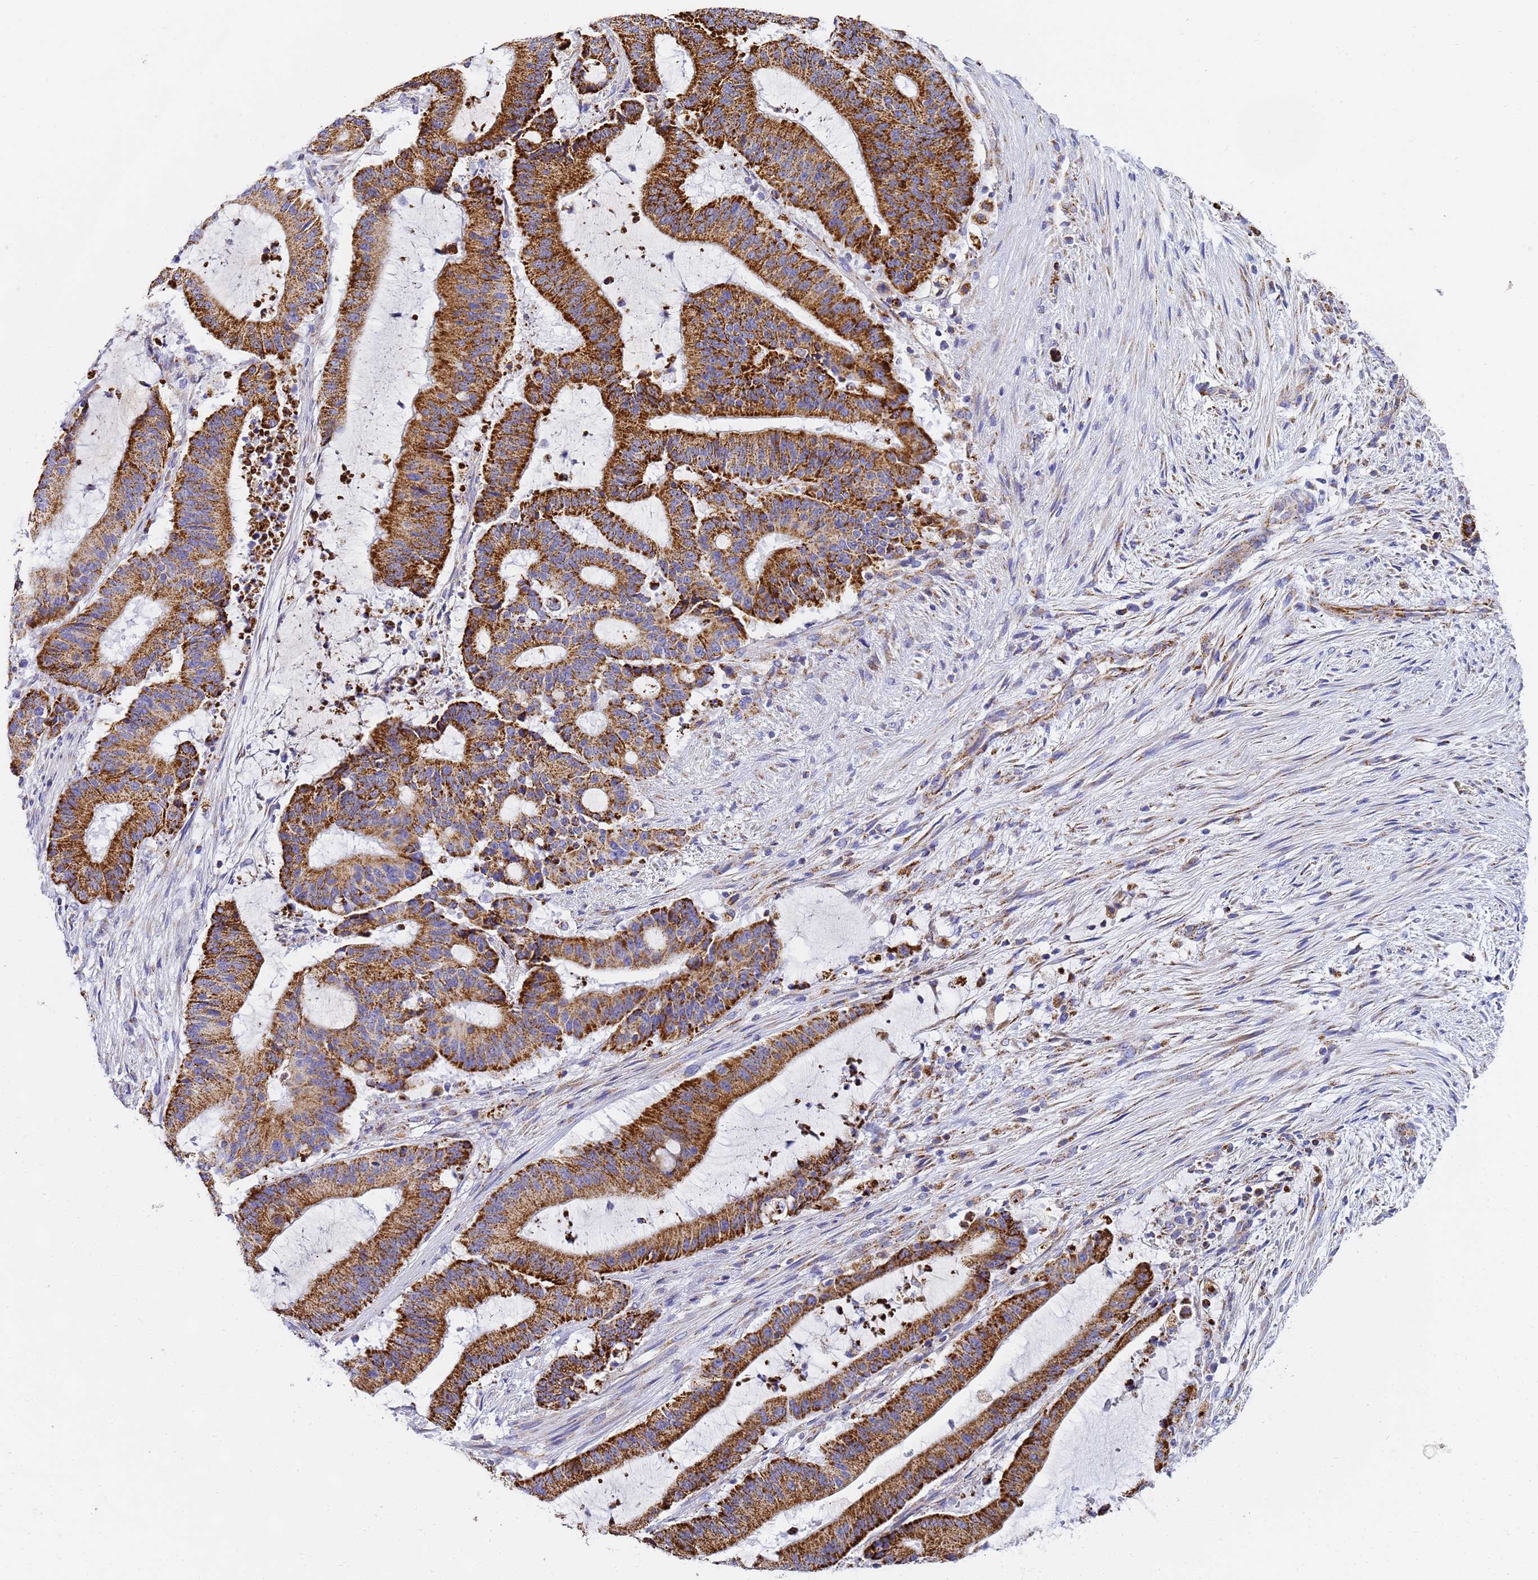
{"staining": {"intensity": "strong", "quantity": ">75%", "location": "cytoplasmic/membranous"}, "tissue": "liver cancer", "cell_type": "Tumor cells", "image_type": "cancer", "snomed": [{"axis": "morphology", "description": "Normal tissue, NOS"}, {"axis": "morphology", "description": "Cholangiocarcinoma"}, {"axis": "topography", "description": "Liver"}, {"axis": "topography", "description": "Peripheral nerve tissue"}], "caption": "This histopathology image displays liver cholangiocarcinoma stained with immunohistochemistry (IHC) to label a protein in brown. The cytoplasmic/membranous of tumor cells show strong positivity for the protein. Nuclei are counter-stained blue.", "gene": "CNIH4", "patient": {"sex": "female", "age": 73}}